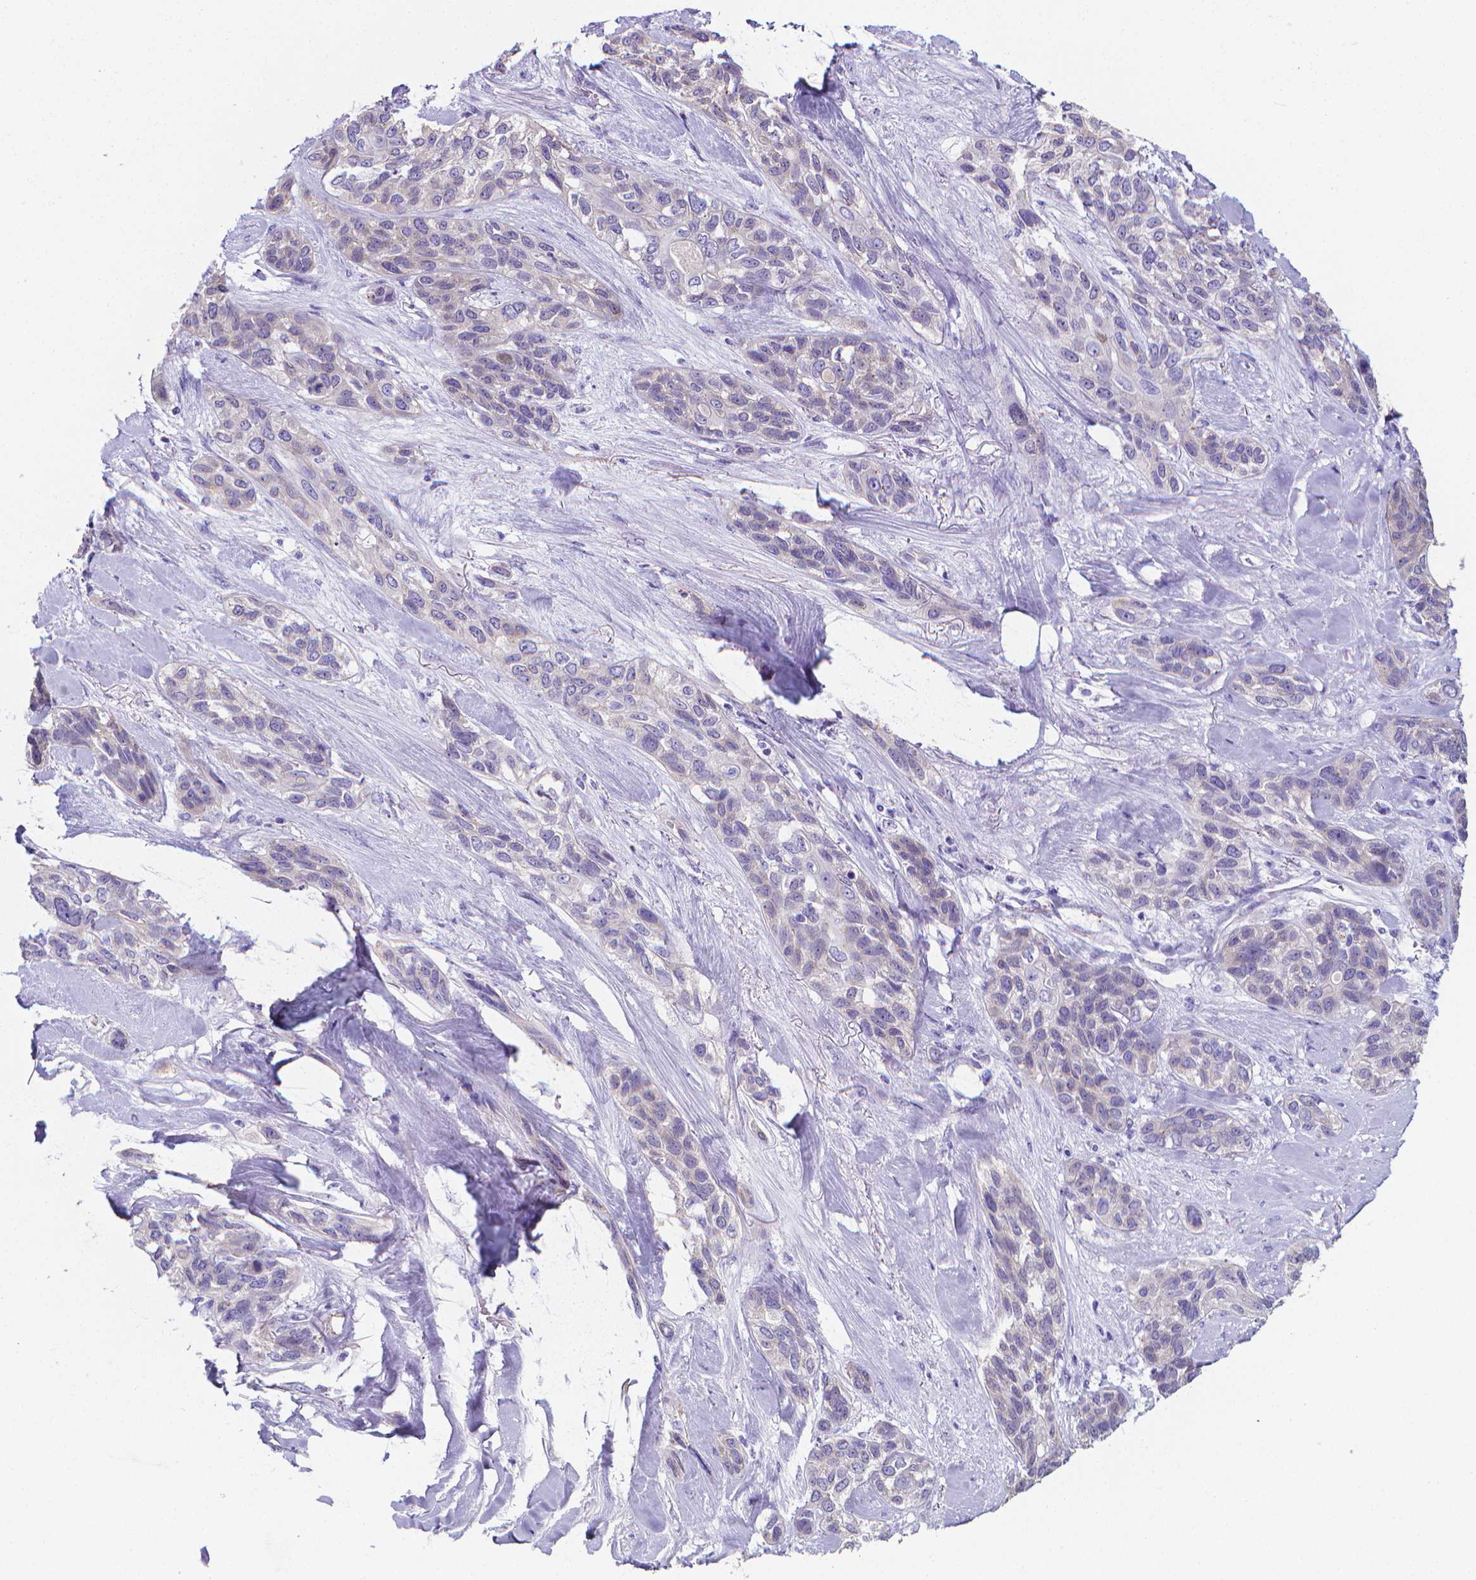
{"staining": {"intensity": "negative", "quantity": "none", "location": "none"}, "tissue": "lung cancer", "cell_type": "Tumor cells", "image_type": "cancer", "snomed": [{"axis": "morphology", "description": "Squamous cell carcinoma, NOS"}, {"axis": "topography", "description": "Lung"}], "caption": "An image of human squamous cell carcinoma (lung) is negative for staining in tumor cells.", "gene": "LRRC73", "patient": {"sex": "female", "age": 70}}